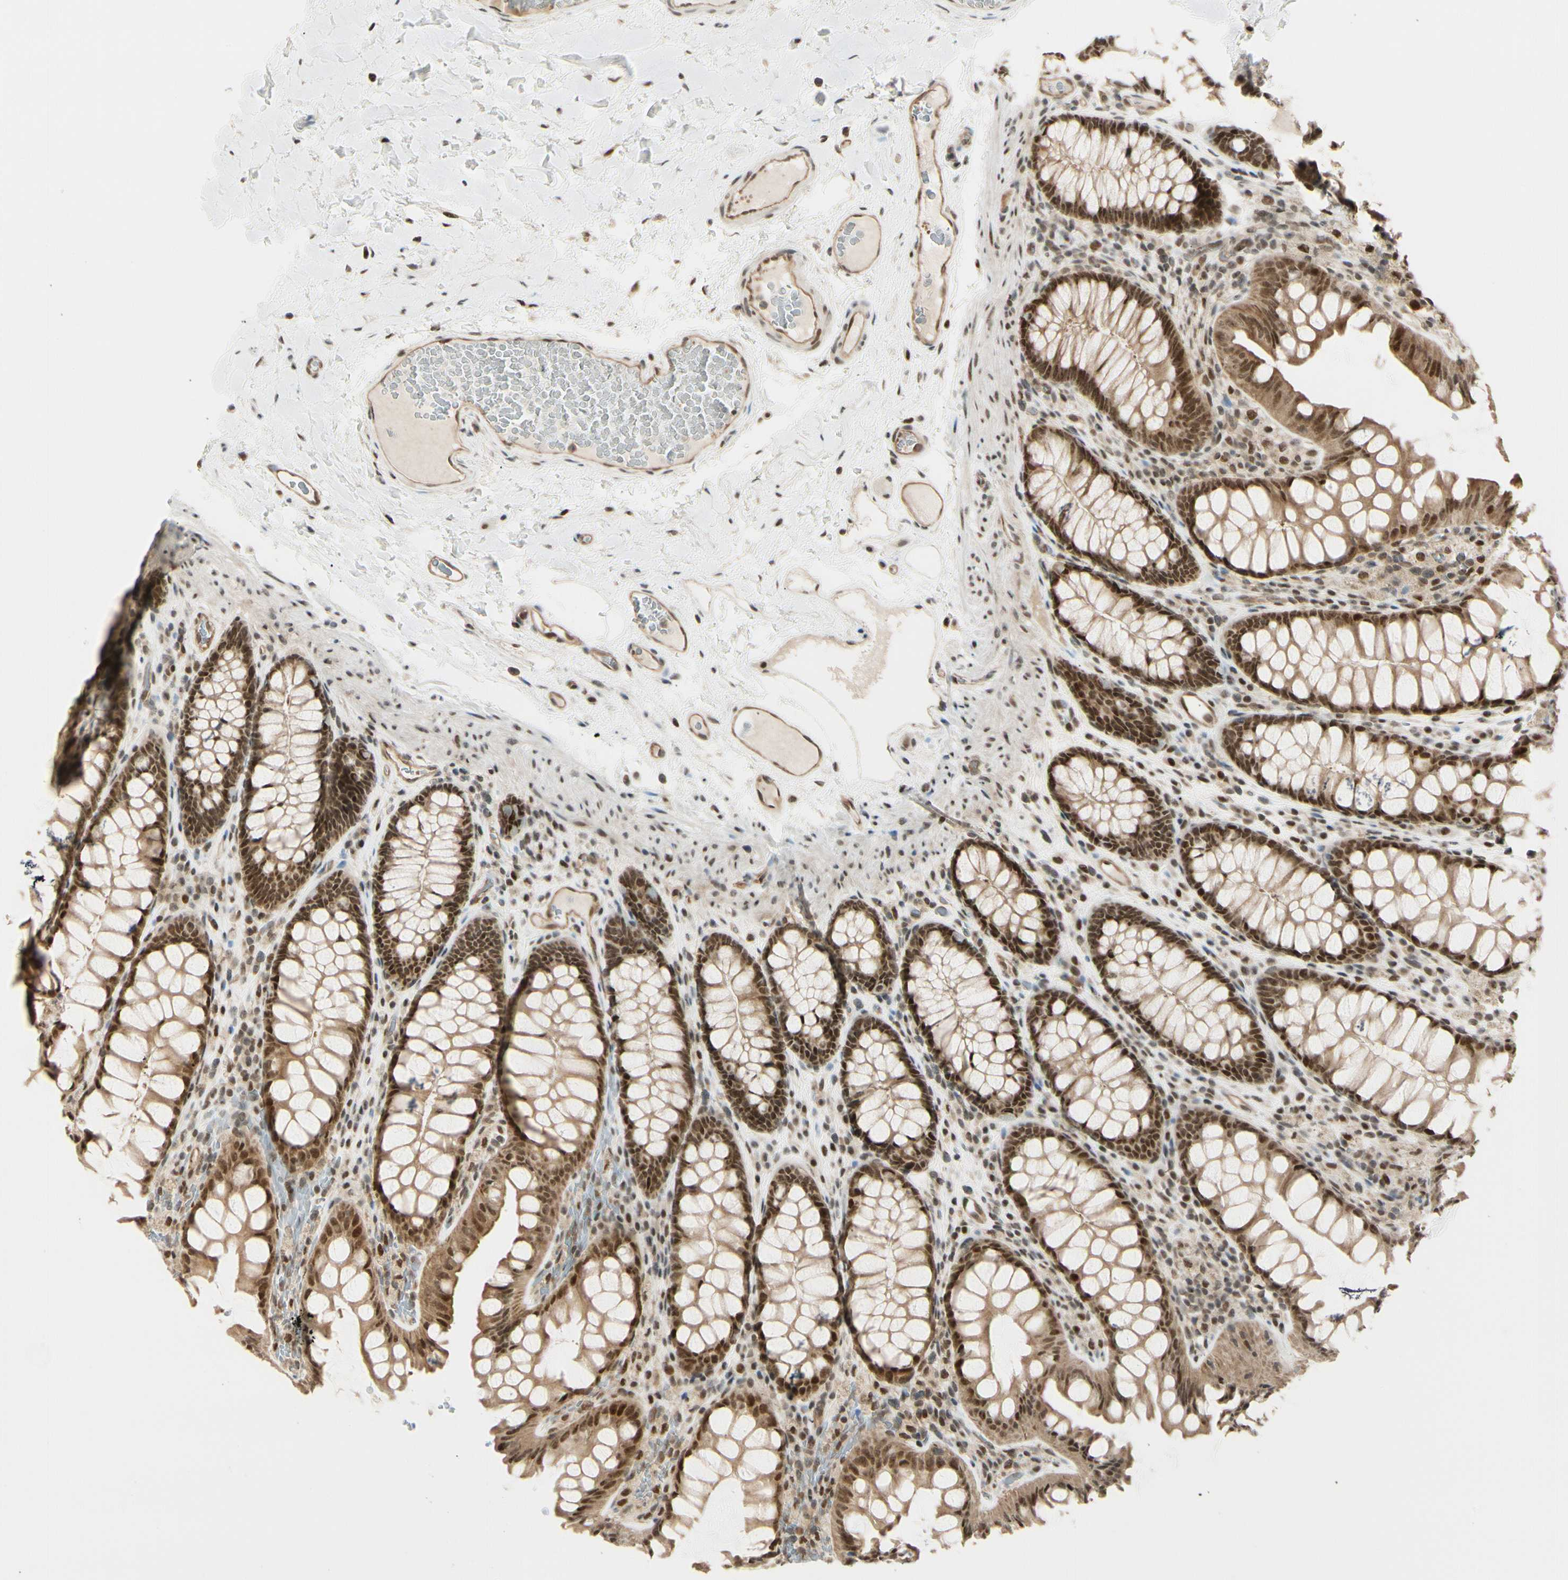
{"staining": {"intensity": "moderate", "quantity": ">75%", "location": "cytoplasmic/membranous,nuclear"}, "tissue": "colon", "cell_type": "Endothelial cells", "image_type": "normal", "snomed": [{"axis": "morphology", "description": "Normal tissue, NOS"}, {"axis": "topography", "description": "Colon"}], "caption": "Endothelial cells reveal medium levels of moderate cytoplasmic/membranous,nuclear staining in about >75% of cells in benign colon. The staining was performed using DAB (3,3'-diaminobenzidine) to visualize the protein expression in brown, while the nuclei were stained in blue with hematoxylin (Magnification: 20x).", "gene": "SUFU", "patient": {"sex": "female", "age": 55}}